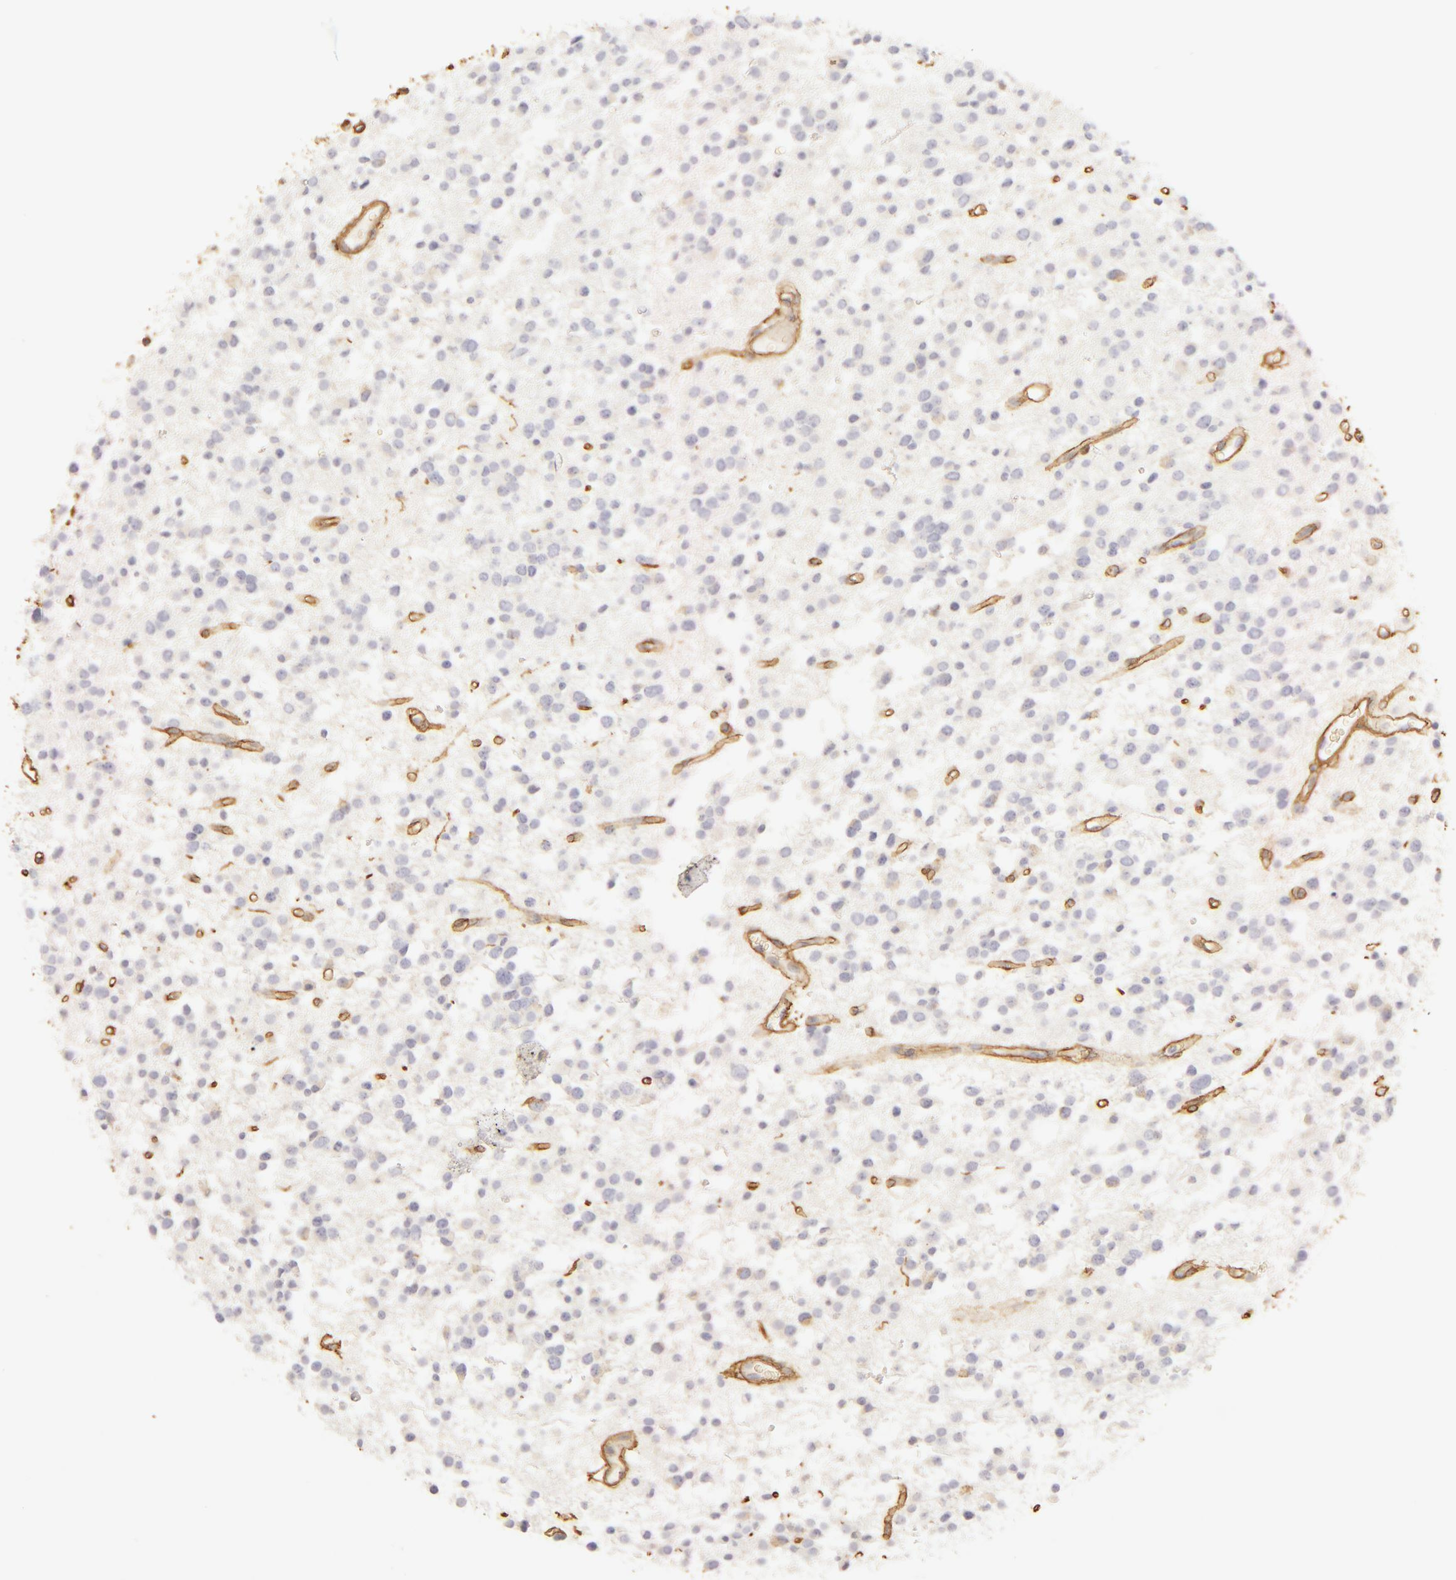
{"staining": {"intensity": "negative", "quantity": "none", "location": "none"}, "tissue": "glioma", "cell_type": "Tumor cells", "image_type": "cancer", "snomed": [{"axis": "morphology", "description": "Glioma, malignant, Low grade"}, {"axis": "topography", "description": "Brain"}], "caption": "The photomicrograph demonstrates no significant expression in tumor cells of malignant low-grade glioma. (DAB (3,3'-diaminobenzidine) IHC with hematoxylin counter stain).", "gene": "COL4A1", "patient": {"sex": "female", "age": 36}}